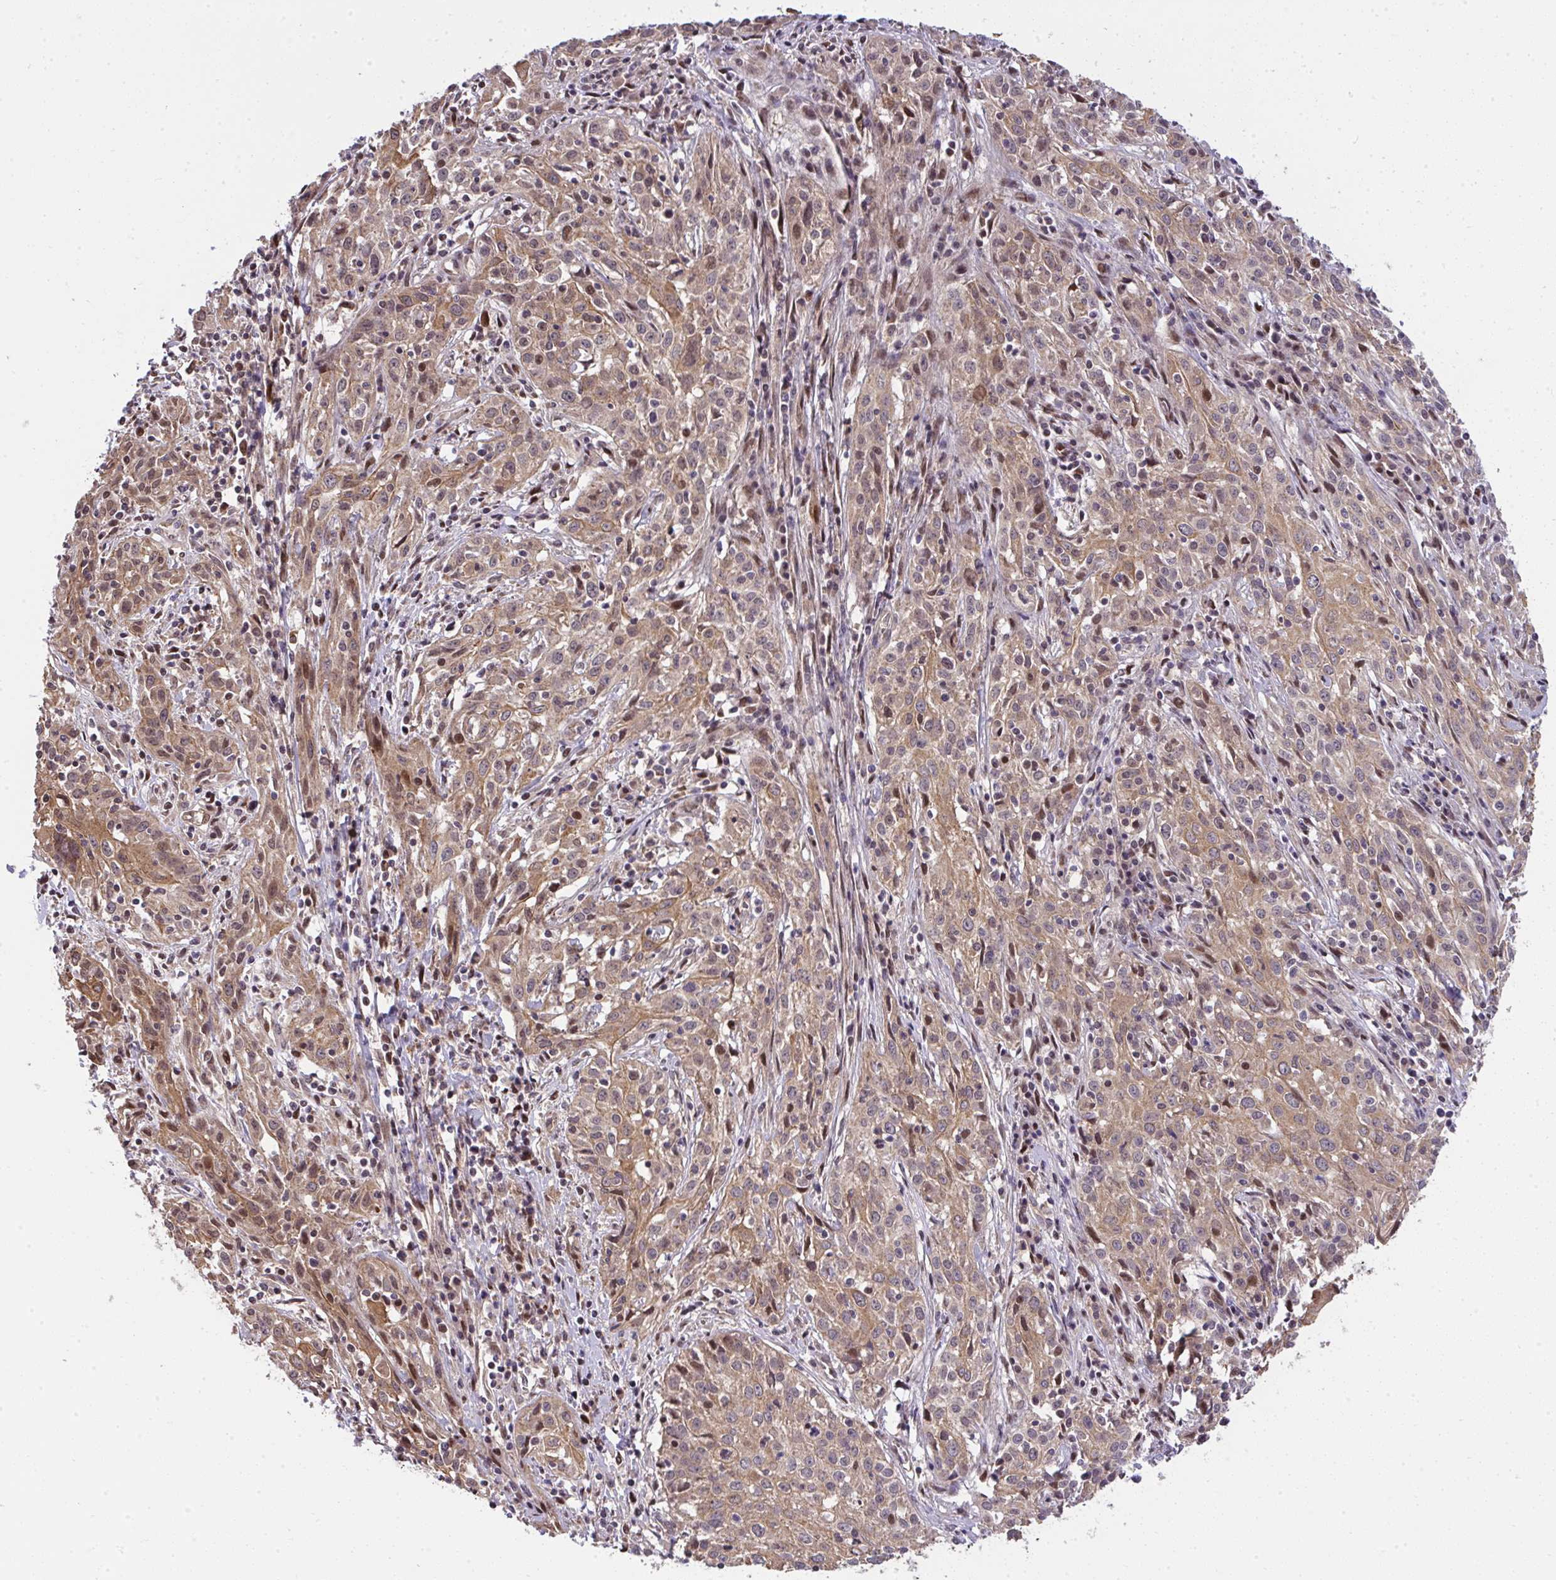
{"staining": {"intensity": "moderate", "quantity": ">75%", "location": "cytoplasmic/membranous,nuclear"}, "tissue": "cervical cancer", "cell_type": "Tumor cells", "image_type": "cancer", "snomed": [{"axis": "morphology", "description": "Squamous cell carcinoma, NOS"}, {"axis": "topography", "description": "Cervix"}], "caption": "This is a histology image of immunohistochemistry staining of cervical squamous cell carcinoma, which shows moderate positivity in the cytoplasmic/membranous and nuclear of tumor cells.", "gene": "RDH14", "patient": {"sex": "female", "age": 57}}